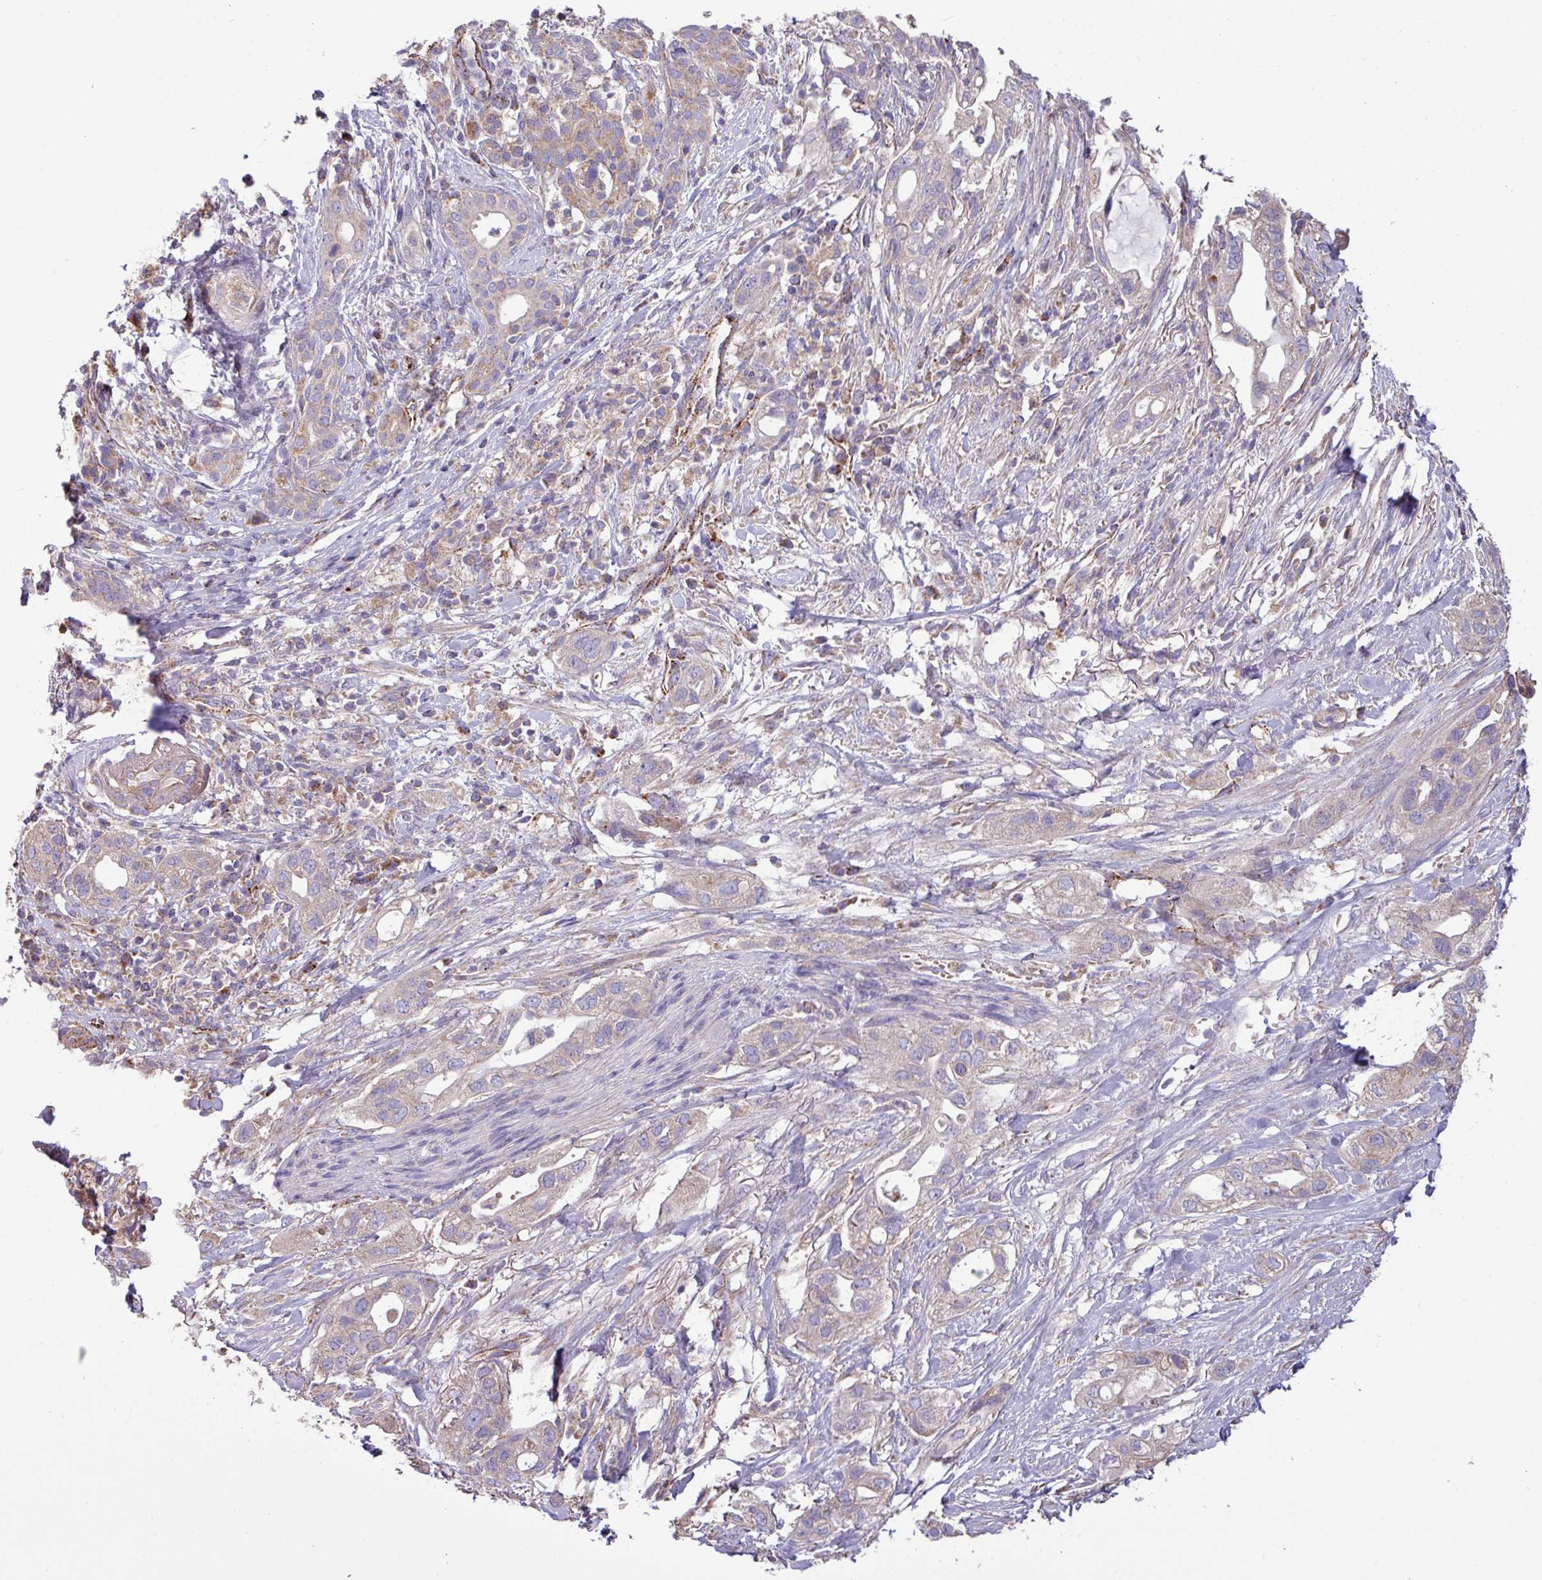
{"staining": {"intensity": "negative", "quantity": "none", "location": "none"}, "tissue": "pancreatic cancer", "cell_type": "Tumor cells", "image_type": "cancer", "snomed": [{"axis": "morphology", "description": "Adenocarcinoma, NOS"}, {"axis": "topography", "description": "Pancreas"}], "caption": "The immunohistochemistry (IHC) photomicrograph has no significant staining in tumor cells of pancreatic adenocarcinoma tissue.", "gene": "PPM1J", "patient": {"sex": "male", "age": 44}}